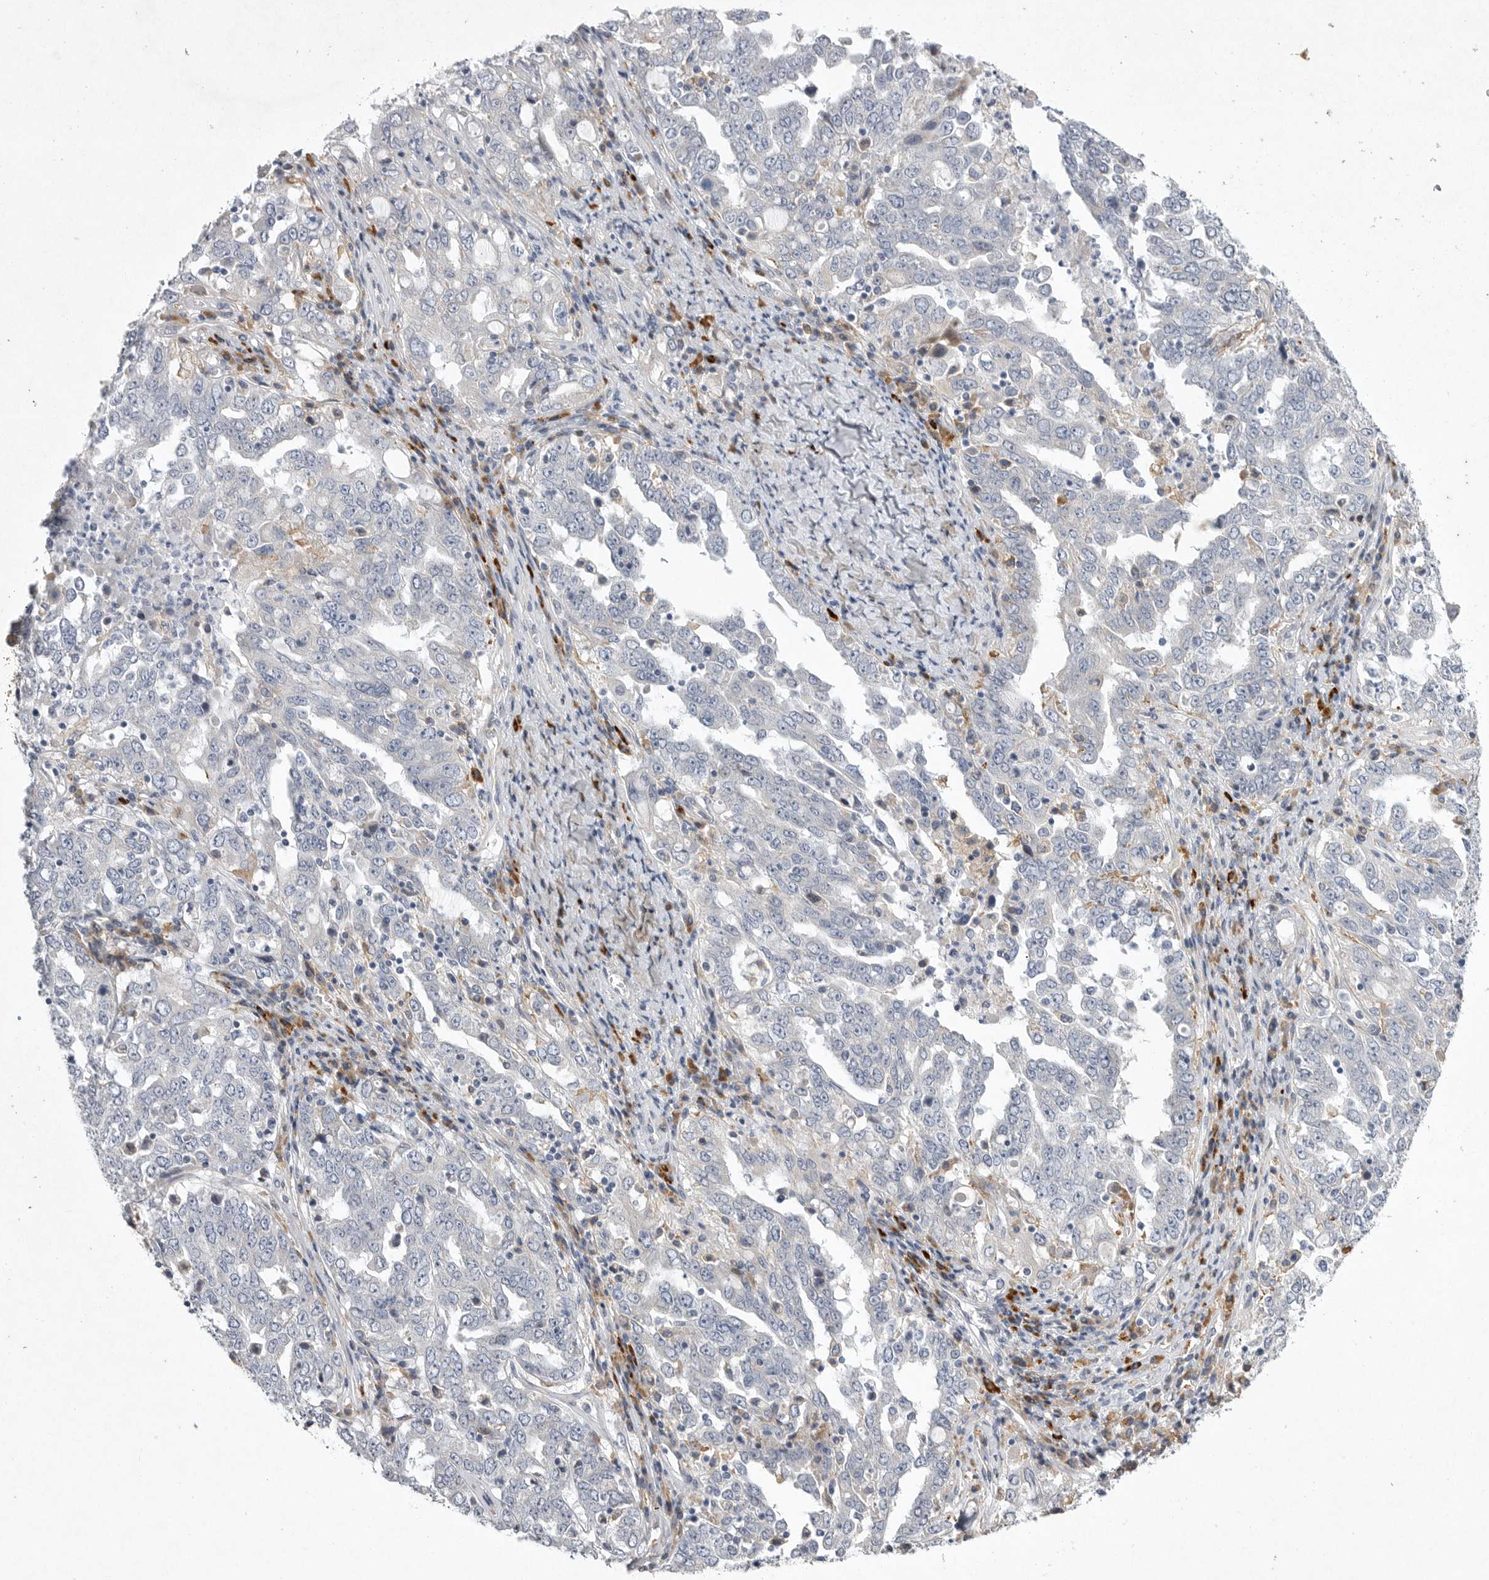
{"staining": {"intensity": "negative", "quantity": "none", "location": "none"}, "tissue": "ovarian cancer", "cell_type": "Tumor cells", "image_type": "cancer", "snomed": [{"axis": "morphology", "description": "Carcinoma, endometroid"}, {"axis": "topography", "description": "Ovary"}], "caption": "Immunohistochemical staining of human ovarian cancer displays no significant expression in tumor cells. (IHC, brightfield microscopy, high magnification).", "gene": "EDEM3", "patient": {"sex": "female", "age": 62}}